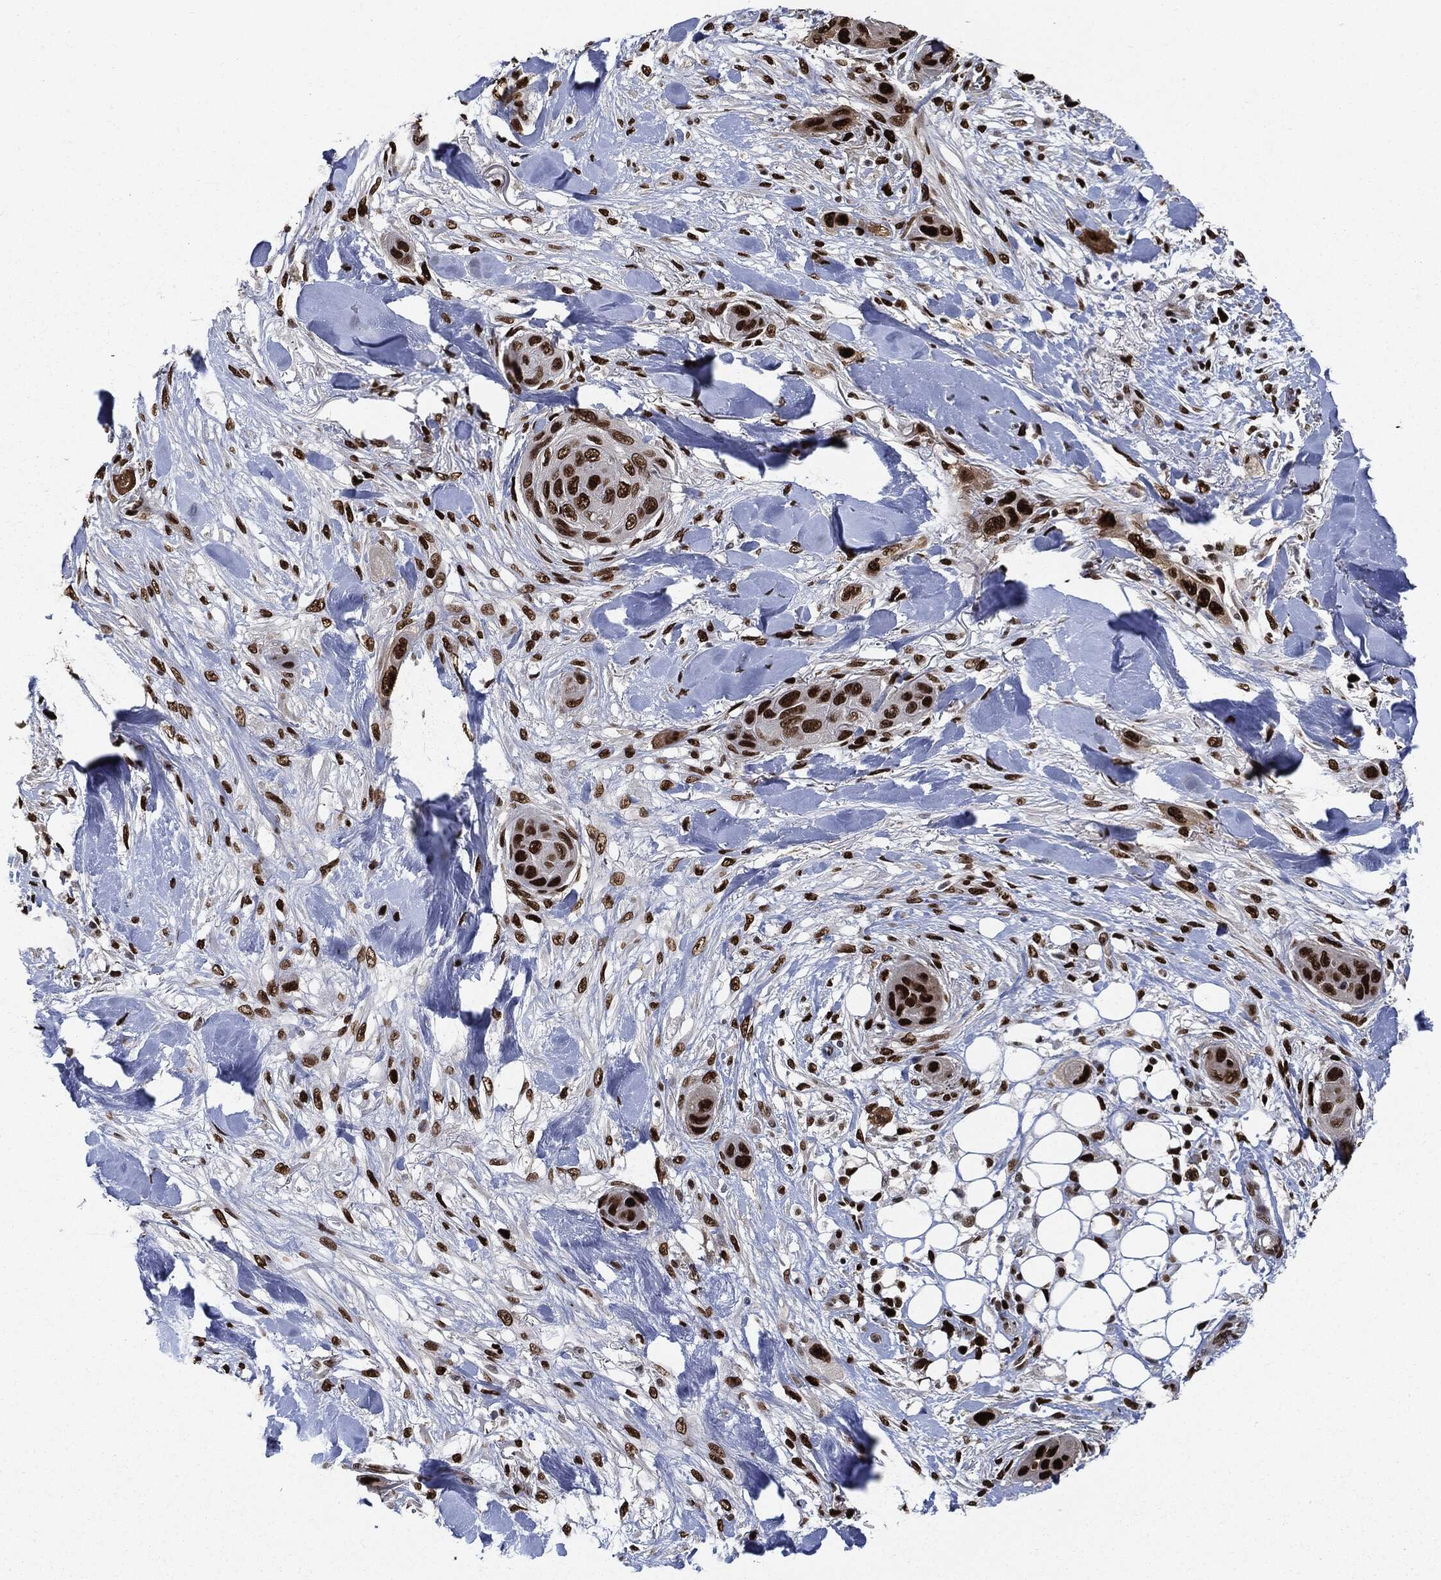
{"staining": {"intensity": "strong", "quantity": ">75%", "location": "nuclear"}, "tissue": "skin cancer", "cell_type": "Tumor cells", "image_type": "cancer", "snomed": [{"axis": "morphology", "description": "Squamous cell carcinoma, NOS"}, {"axis": "topography", "description": "Skin"}], "caption": "Immunohistochemical staining of human squamous cell carcinoma (skin) exhibits high levels of strong nuclear protein staining in approximately >75% of tumor cells.", "gene": "PCNA", "patient": {"sex": "male", "age": 78}}